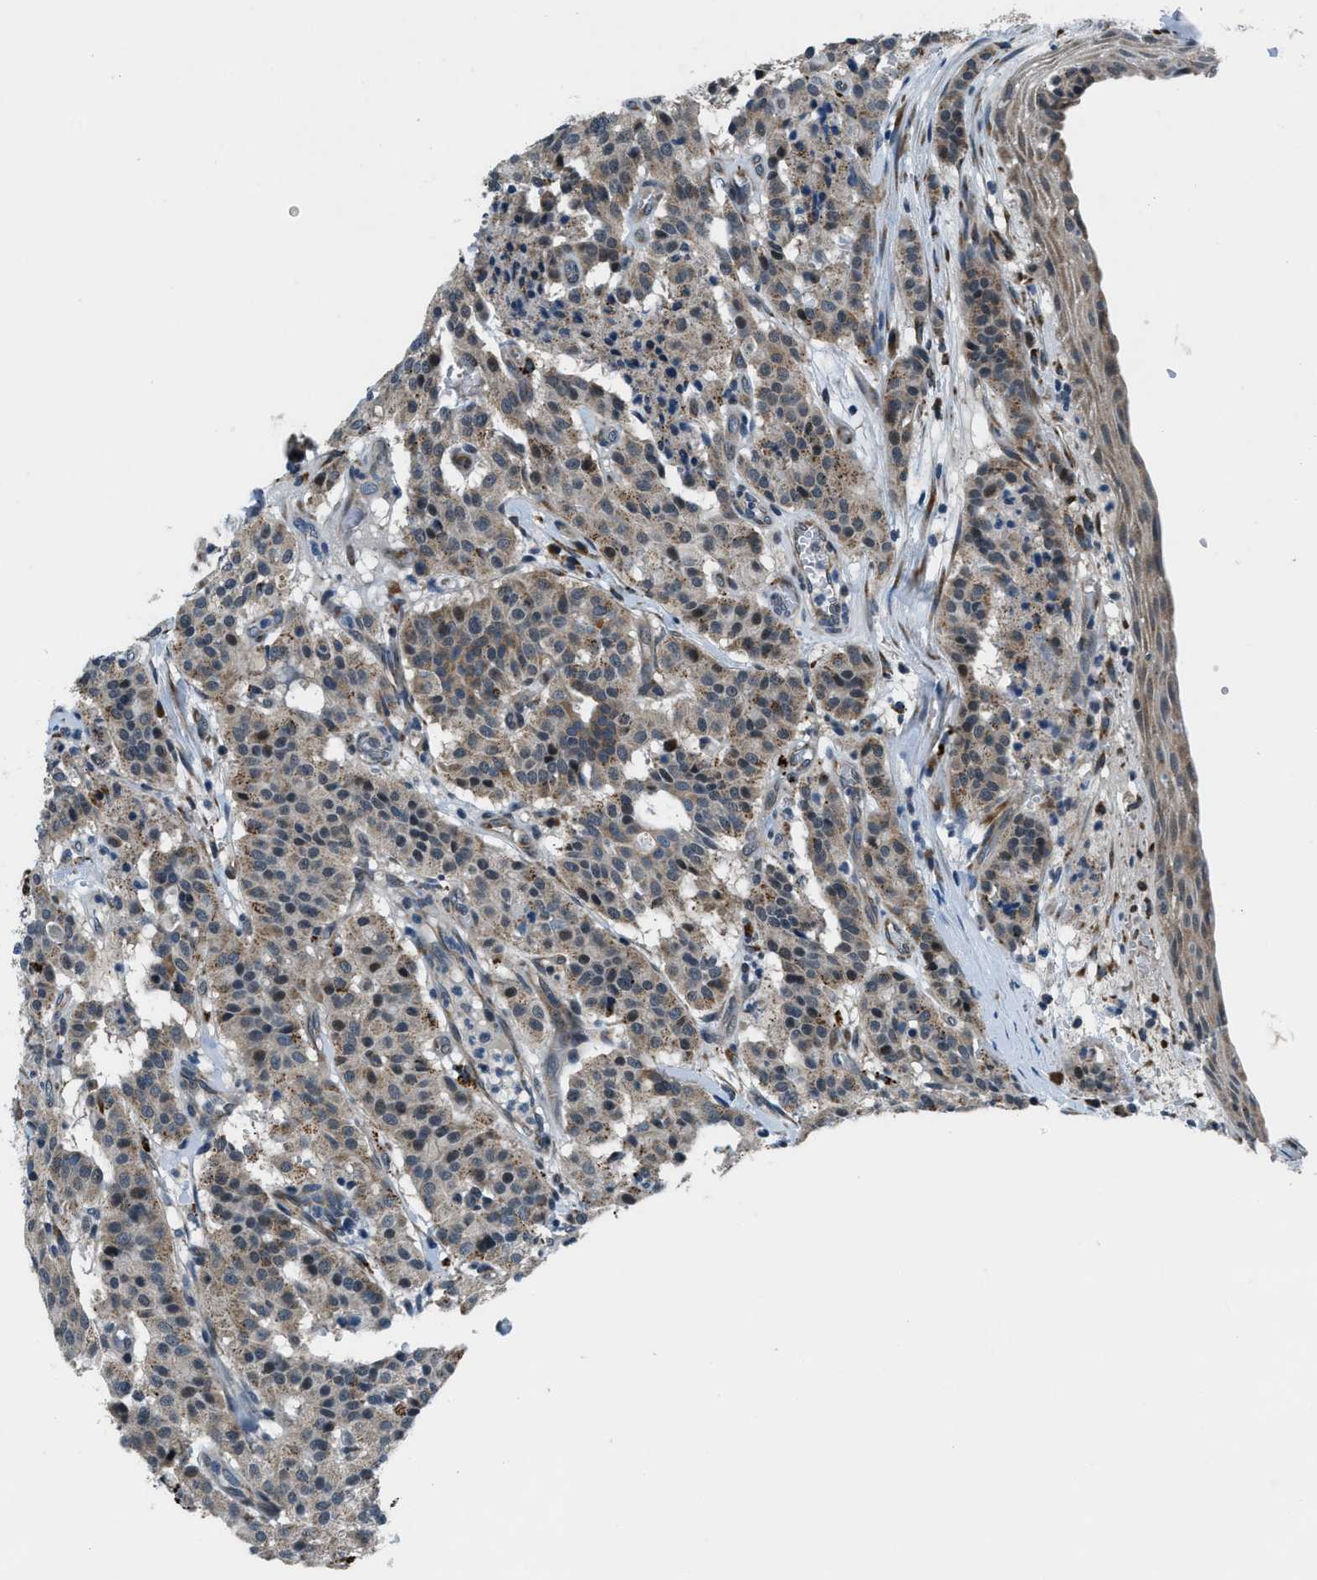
{"staining": {"intensity": "weak", "quantity": ">75%", "location": "cytoplasmic/membranous"}, "tissue": "carcinoid", "cell_type": "Tumor cells", "image_type": "cancer", "snomed": [{"axis": "morphology", "description": "Carcinoid, malignant, NOS"}, {"axis": "topography", "description": "Lung"}], "caption": "High-power microscopy captured an IHC photomicrograph of malignant carcinoid, revealing weak cytoplasmic/membranous positivity in about >75% of tumor cells.", "gene": "GINM1", "patient": {"sex": "male", "age": 30}}